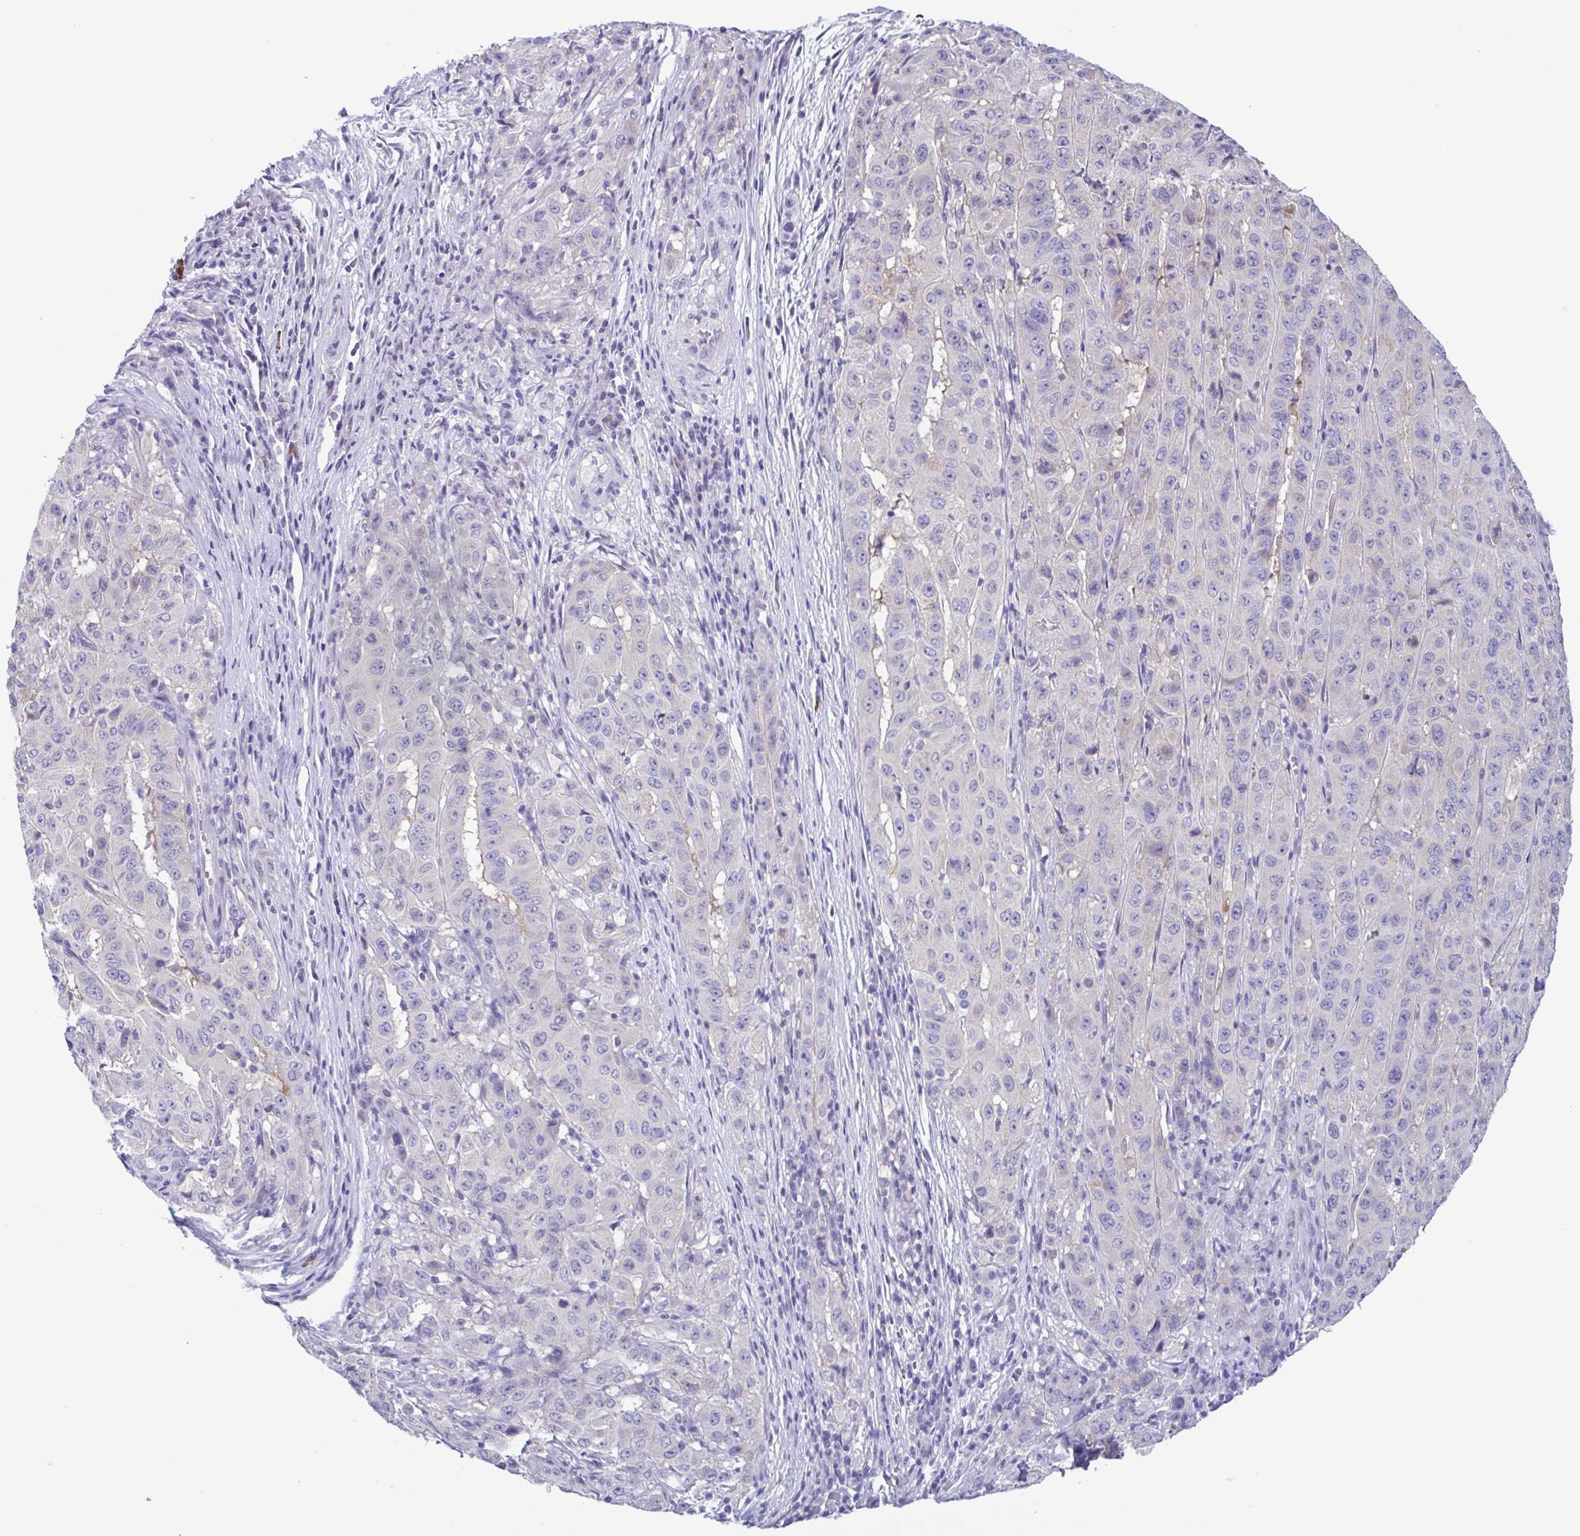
{"staining": {"intensity": "negative", "quantity": "none", "location": "none"}, "tissue": "pancreatic cancer", "cell_type": "Tumor cells", "image_type": "cancer", "snomed": [{"axis": "morphology", "description": "Adenocarcinoma, NOS"}, {"axis": "topography", "description": "Pancreas"}], "caption": "A photomicrograph of human pancreatic cancer (adenocarcinoma) is negative for staining in tumor cells.", "gene": "INAFM1", "patient": {"sex": "male", "age": 63}}